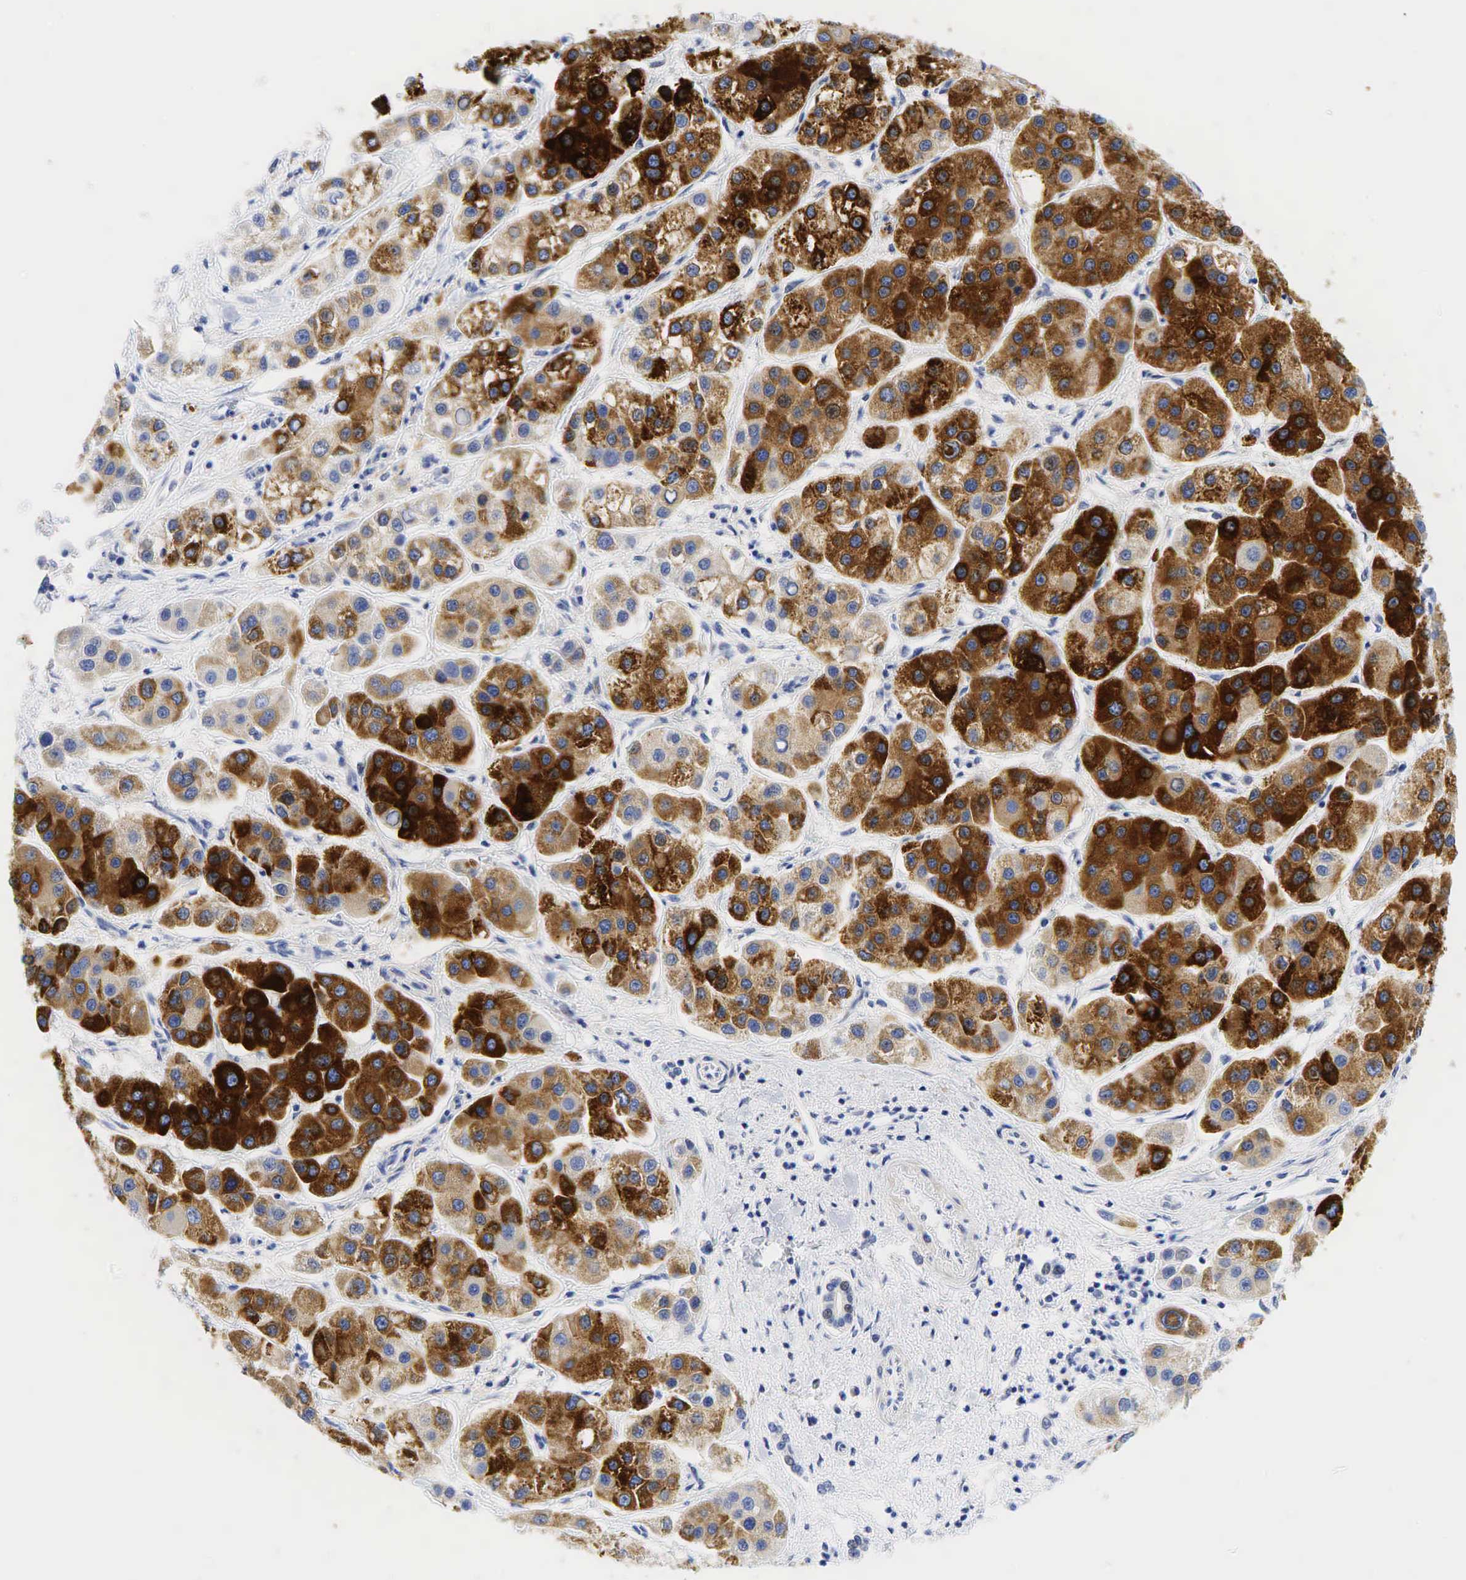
{"staining": {"intensity": "strong", "quantity": "25%-75%", "location": "cytoplasmic/membranous"}, "tissue": "liver cancer", "cell_type": "Tumor cells", "image_type": "cancer", "snomed": [{"axis": "morphology", "description": "Carcinoma, Hepatocellular, NOS"}, {"axis": "topography", "description": "Liver"}], "caption": "IHC staining of liver hepatocellular carcinoma, which shows high levels of strong cytoplasmic/membranous expression in about 25%-75% of tumor cells indicating strong cytoplasmic/membranous protein staining. The staining was performed using DAB (3,3'-diaminobenzidine) (brown) for protein detection and nuclei were counterstained in hematoxylin (blue).", "gene": "CCND1", "patient": {"sex": "female", "age": 85}}